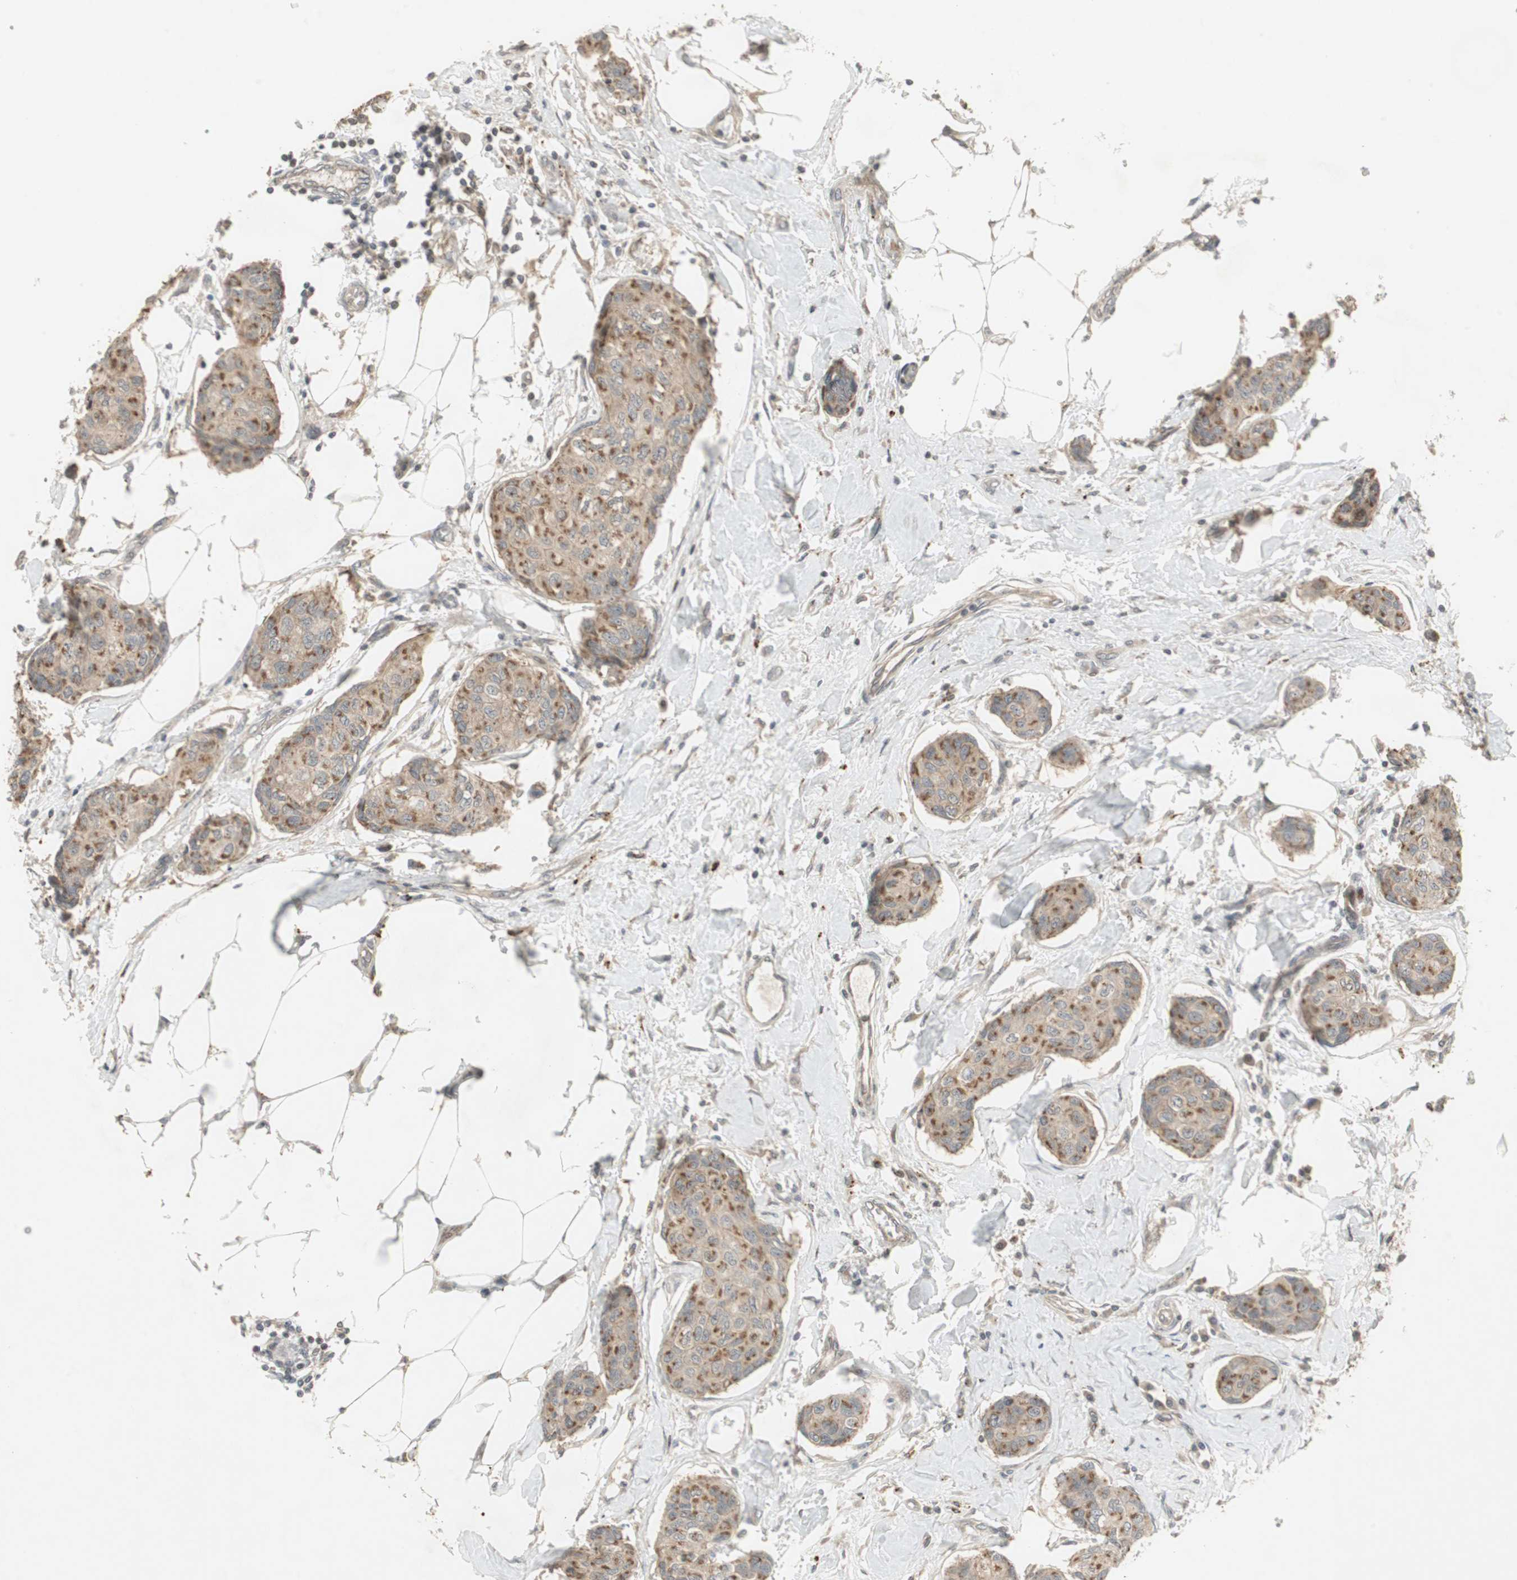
{"staining": {"intensity": "moderate", "quantity": "25%-75%", "location": "cytoplasmic/membranous"}, "tissue": "breast cancer", "cell_type": "Tumor cells", "image_type": "cancer", "snomed": [{"axis": "morphology", "description": "Duct carcinoma"}, {"axis": "topography", "description": "Breast"}], "caption": "Infiltrating ductal carcinoma (breast) stained for a protein reveals moderate cytoplasmic/membranous positivity in tumor cells. The protein is stained brown, and the nuclei are stained in blue (DAB IHC with brightfield microscopy, high magnification).", "gene": "SNX4", "patient": {"sex": "female", "age": 80}}